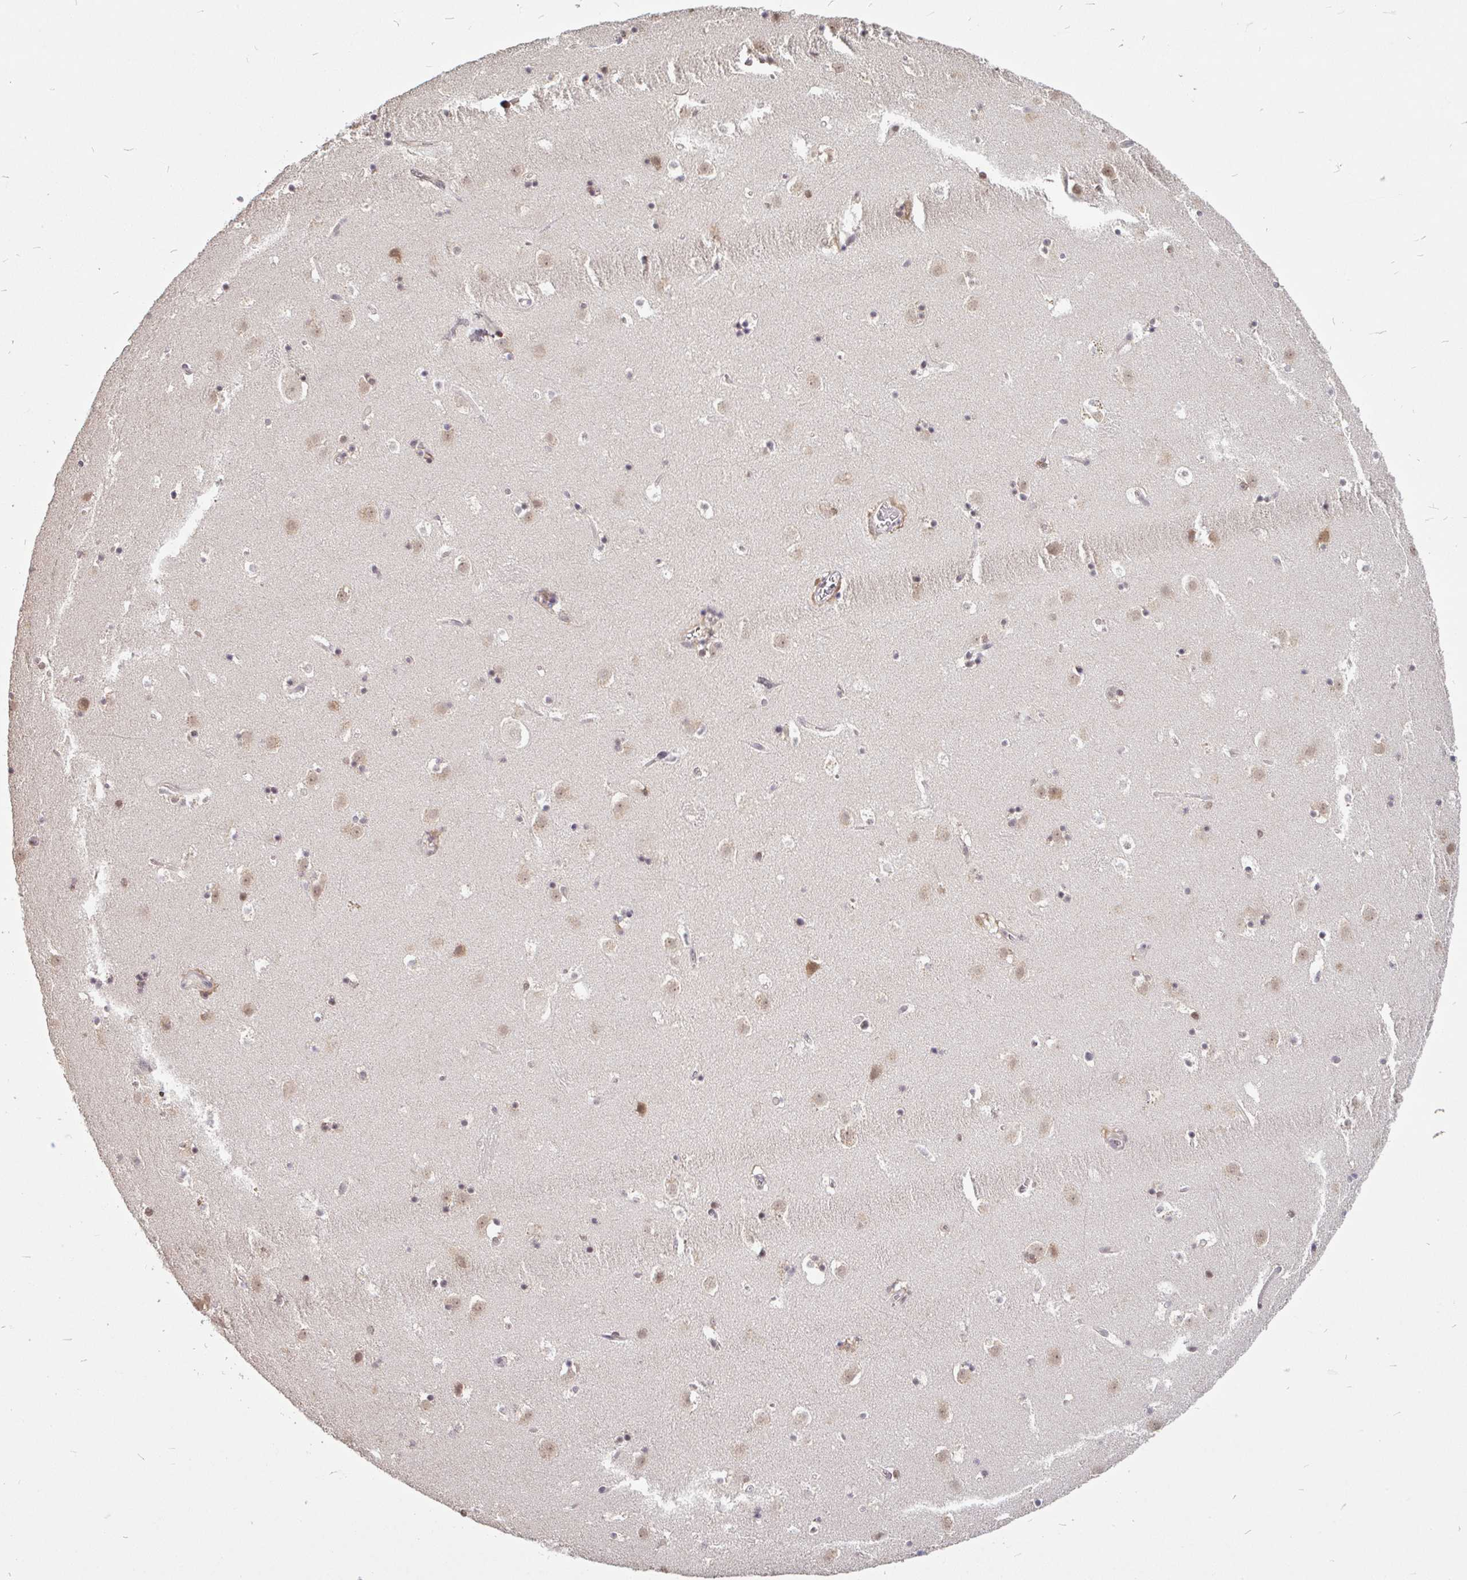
{"staining": {"intensity": "moderate", "quantity": "<25%", "location": "nuclear"}, "tissue": "caudate", "cell_type": "Glial cells", "image_type": "normal", "snomed": [{"axis": "morphology", "description": "Normal tissue, NOS"}, {"axis": "topography", "description": "Lateral ventricle wall"}], "caption": "Caudate was stained to show a protein in brown. There is low levels of moderate nuclear expression in about <25% of glial cells. (Stains: DAB (3,3'-diaminobenzidine) in brown, nuclei in blue, Microscopy: brightfield microscopy at high magnification).", "gene": "DR1", "patient": {"sex": "male", "age": 37}}